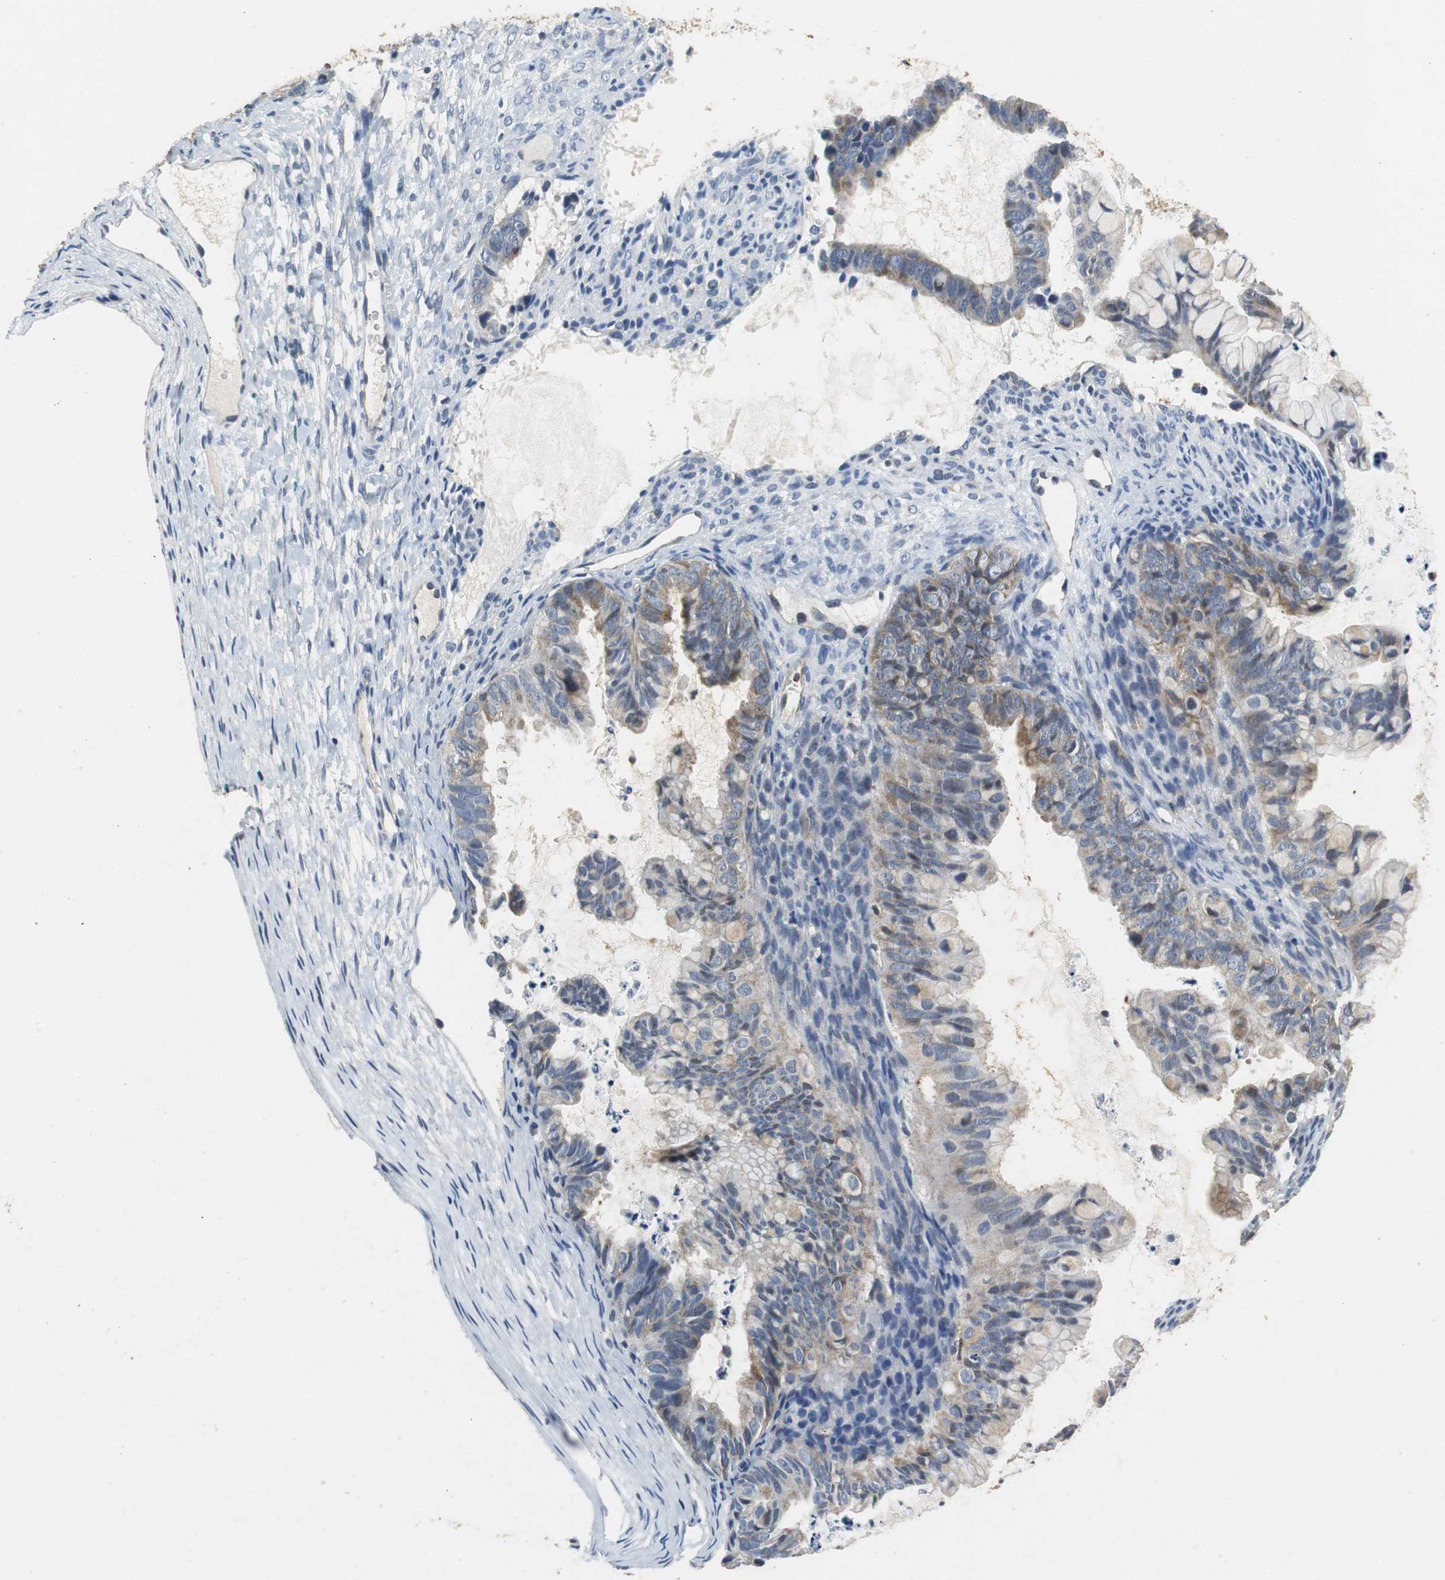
{"staining": {"intensity": "weak", "quantity": ">75%", "location": "cytoplasmic/membranous"}, "tissue": "ovarian cancer", "cell_type": "Tumor cells", "image_type": "cancer", "snomed": [{"axis": "morphology", "description": "Cystadenocarcinoma, mucinous, NOS"}, {"axis": "topography", "description": "Ovary"}], "caption": "A brown stain shows weak cytoplasmic/membranous positivity of a protein in ovarian mucinous cystadenocarcinoma tumor cells. The staining was performed using DAB (3,3'-diaminobenzidine) to visualize the protein expression in brown, while the nuclei were stained in blue with hematoxylin (Magnification: 20x).", "gene": "GSDMD", "patient": {"sex": "female", "age": 36}}